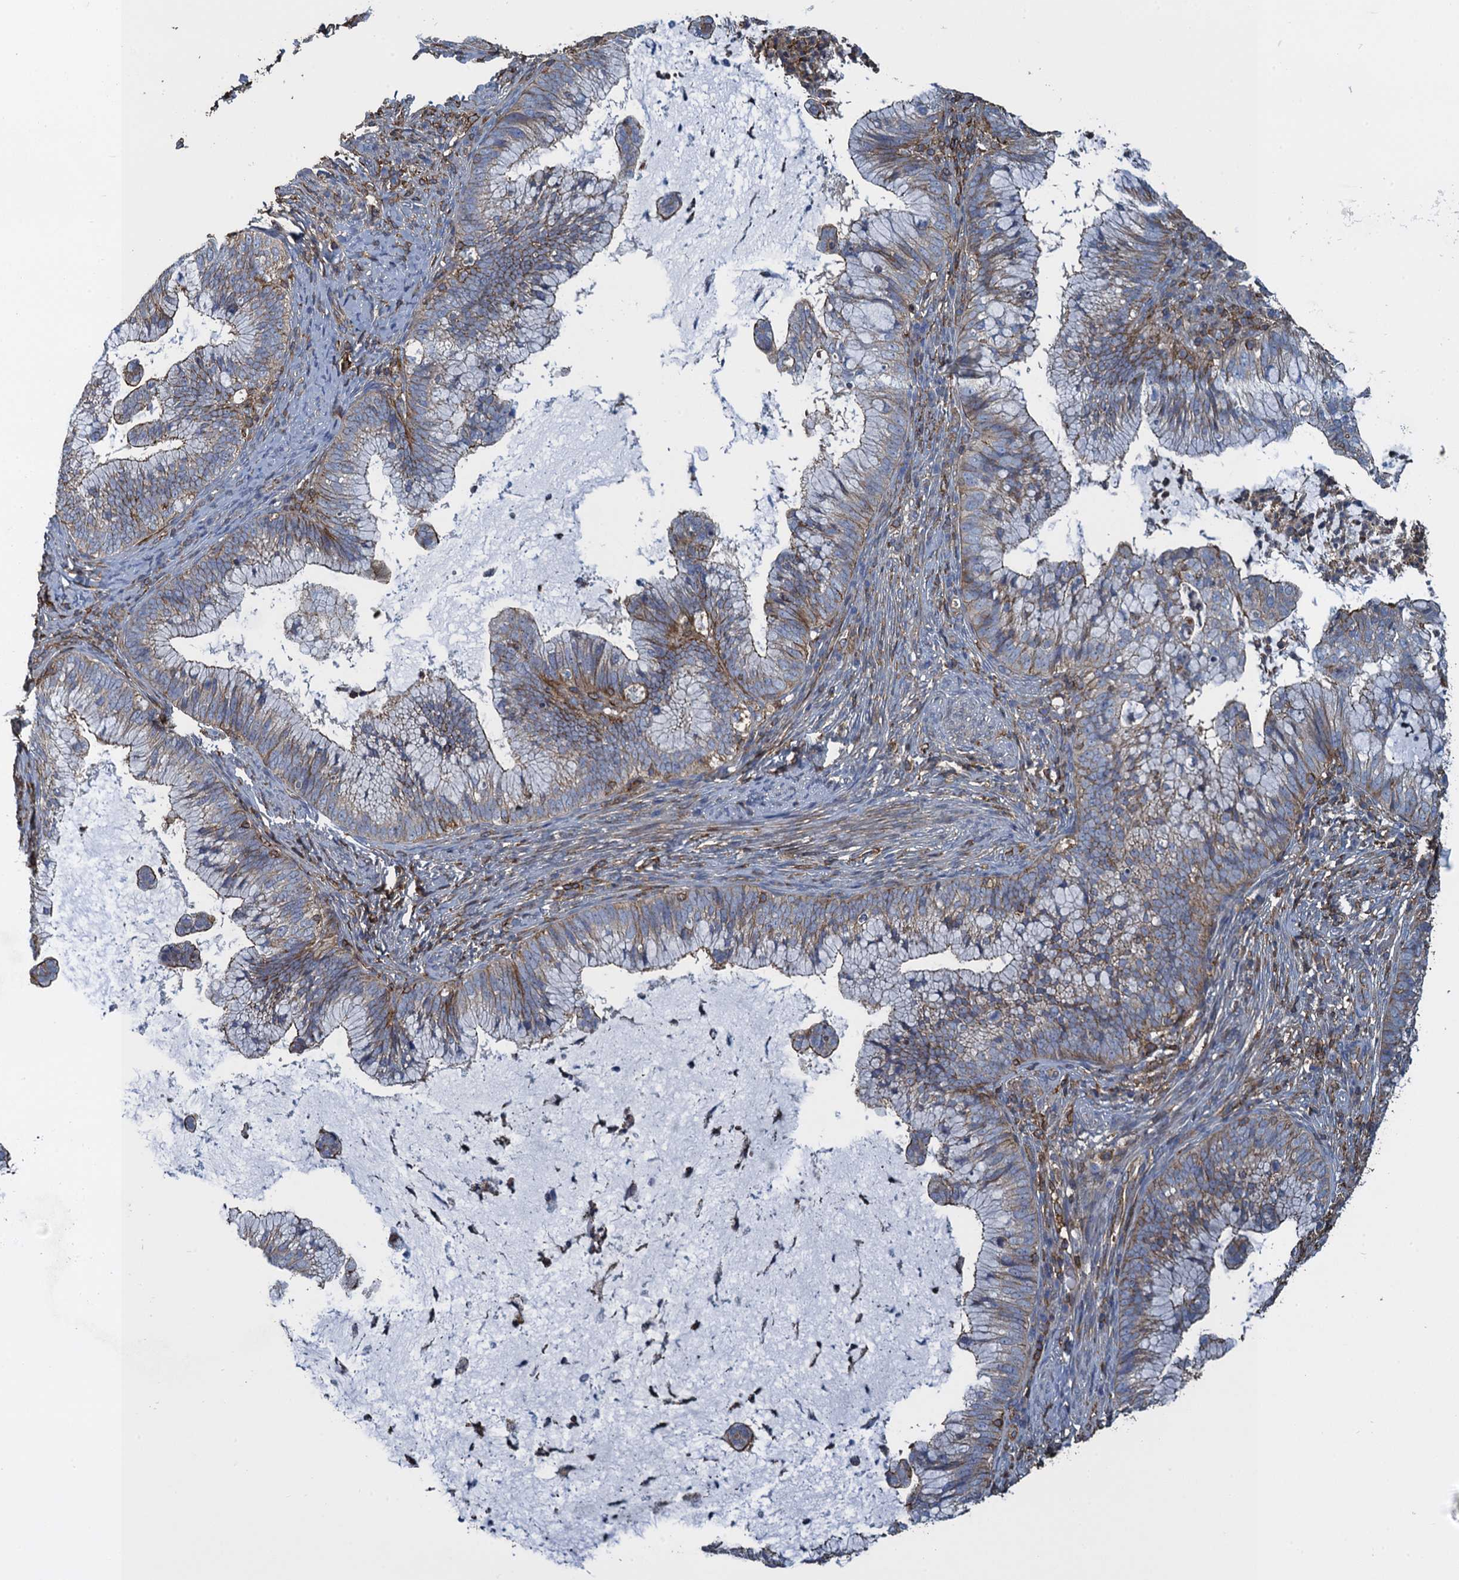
{"staining": {"intensity": "weak", "quantity": "25%-75%", "location": "cytoplasmic/membranous"}, "tissue": "cervical cancer", "cell_type": "Tumor cells", "image_type": "cancer", "snomed": [{"axis": "morphology", "description": "Adenocarcinoma, NOS"}, {"axis": "topography", "description": "Cervix"}], "caption": "Immunohistochemical staining of adenocarcinoma (cervical) demonstrates low levels of weak cytoplasmic/membranous protein expression in about 25%-75% of tumor cells.", "gene": "PROSER2", "patient": {"sex": "female", "age": 36}}